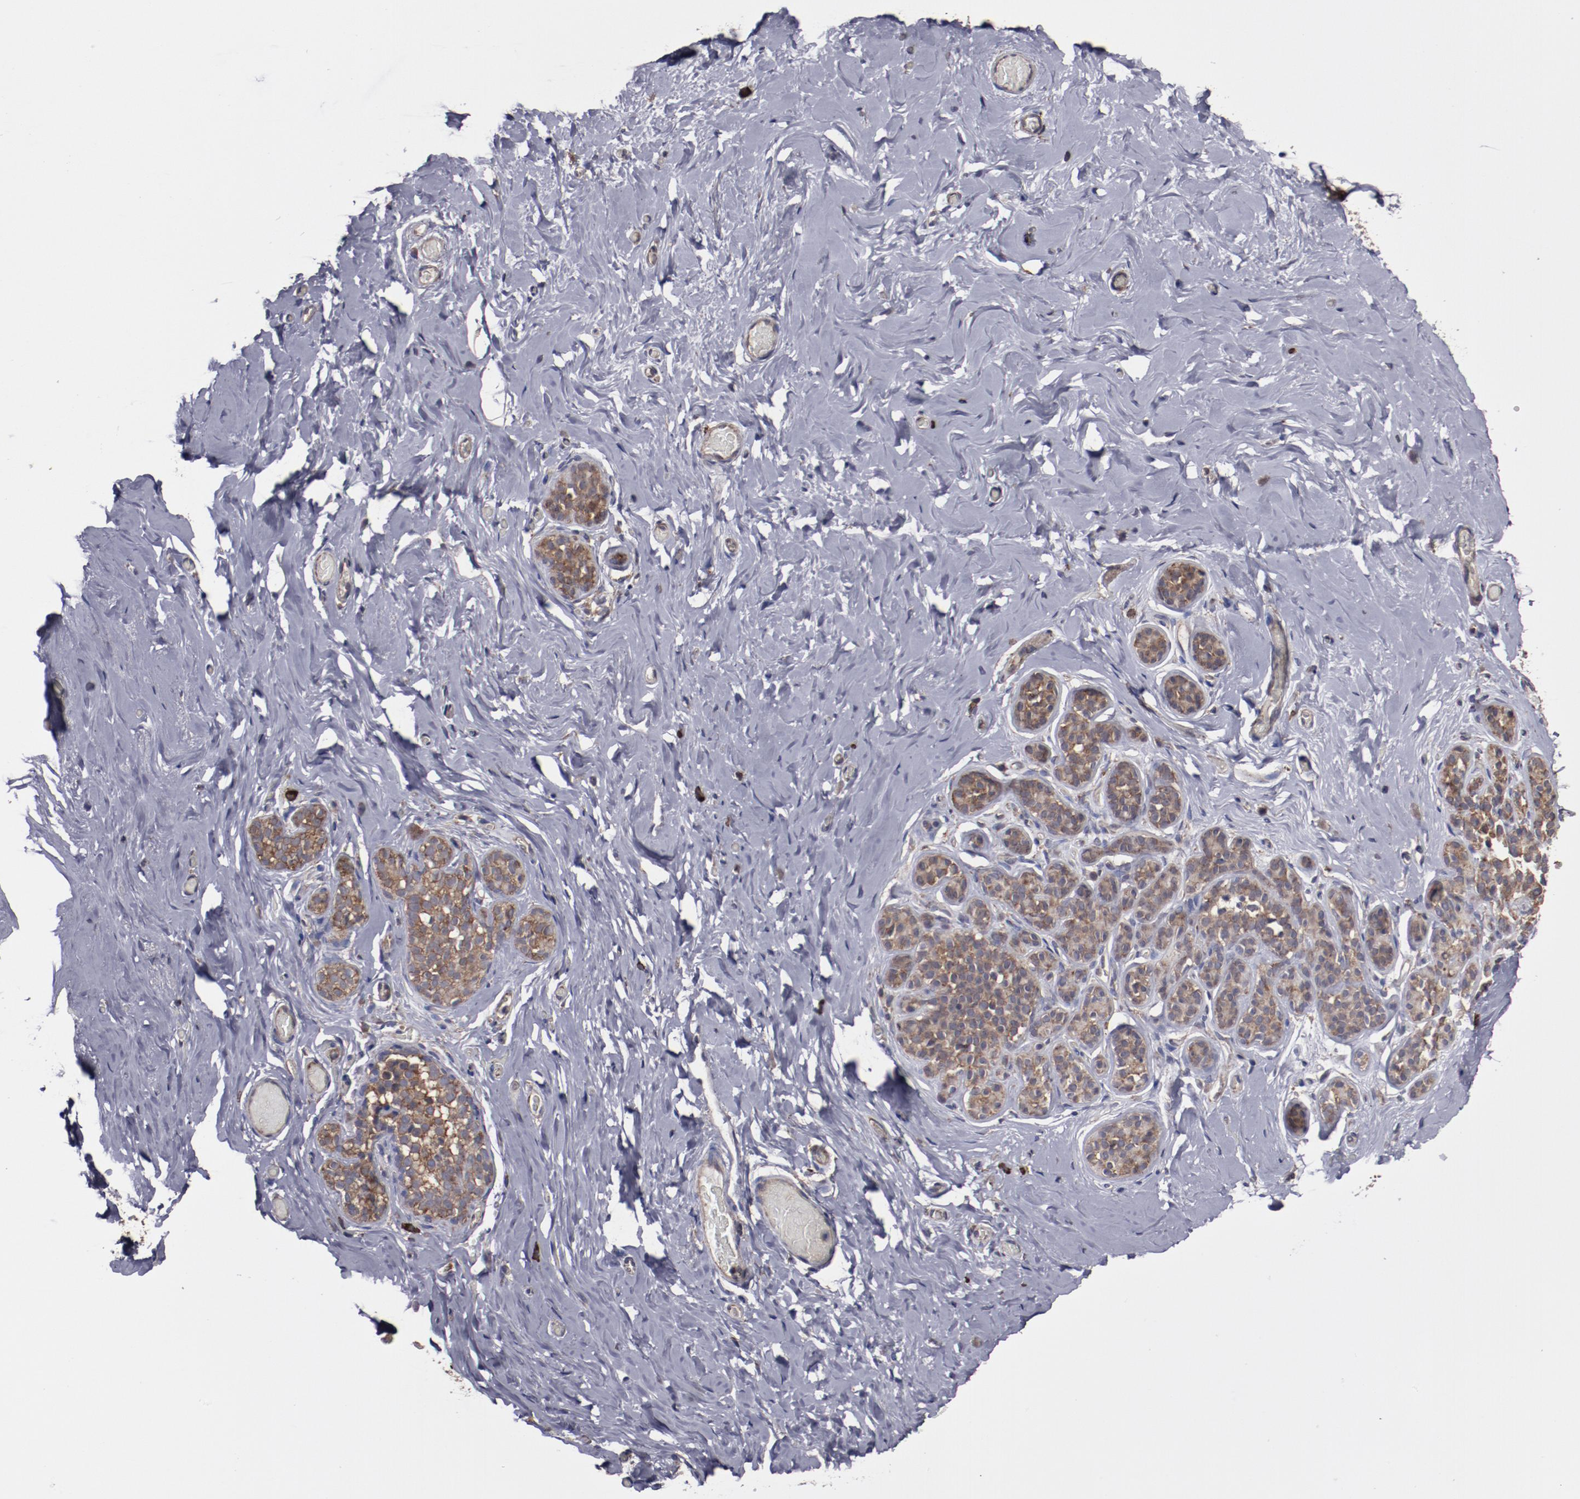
{"staining": {"intensity": "moderate", "quantity": ">75%", "location": "cytoplasmic/membranous"}, "tissue": "breast", "cell_type": "Glandular cells", "image_type": "normal", "snomed": [{"axis": "morphology", "description": "Normal tissue, NOS"}, {"axis": "topography", "description": "Breast"}], "caption": "High-power microscopy captured an IHC photomicrograph of normal breast, revealing moderate cytoplasmic/membranous staining in about >75% of glandular cells. (DAB IHC, brown staining for protein, blue staining for nuclei).", "gene": "RPS4X", "patient": {"sex": "female", "age": 75}}